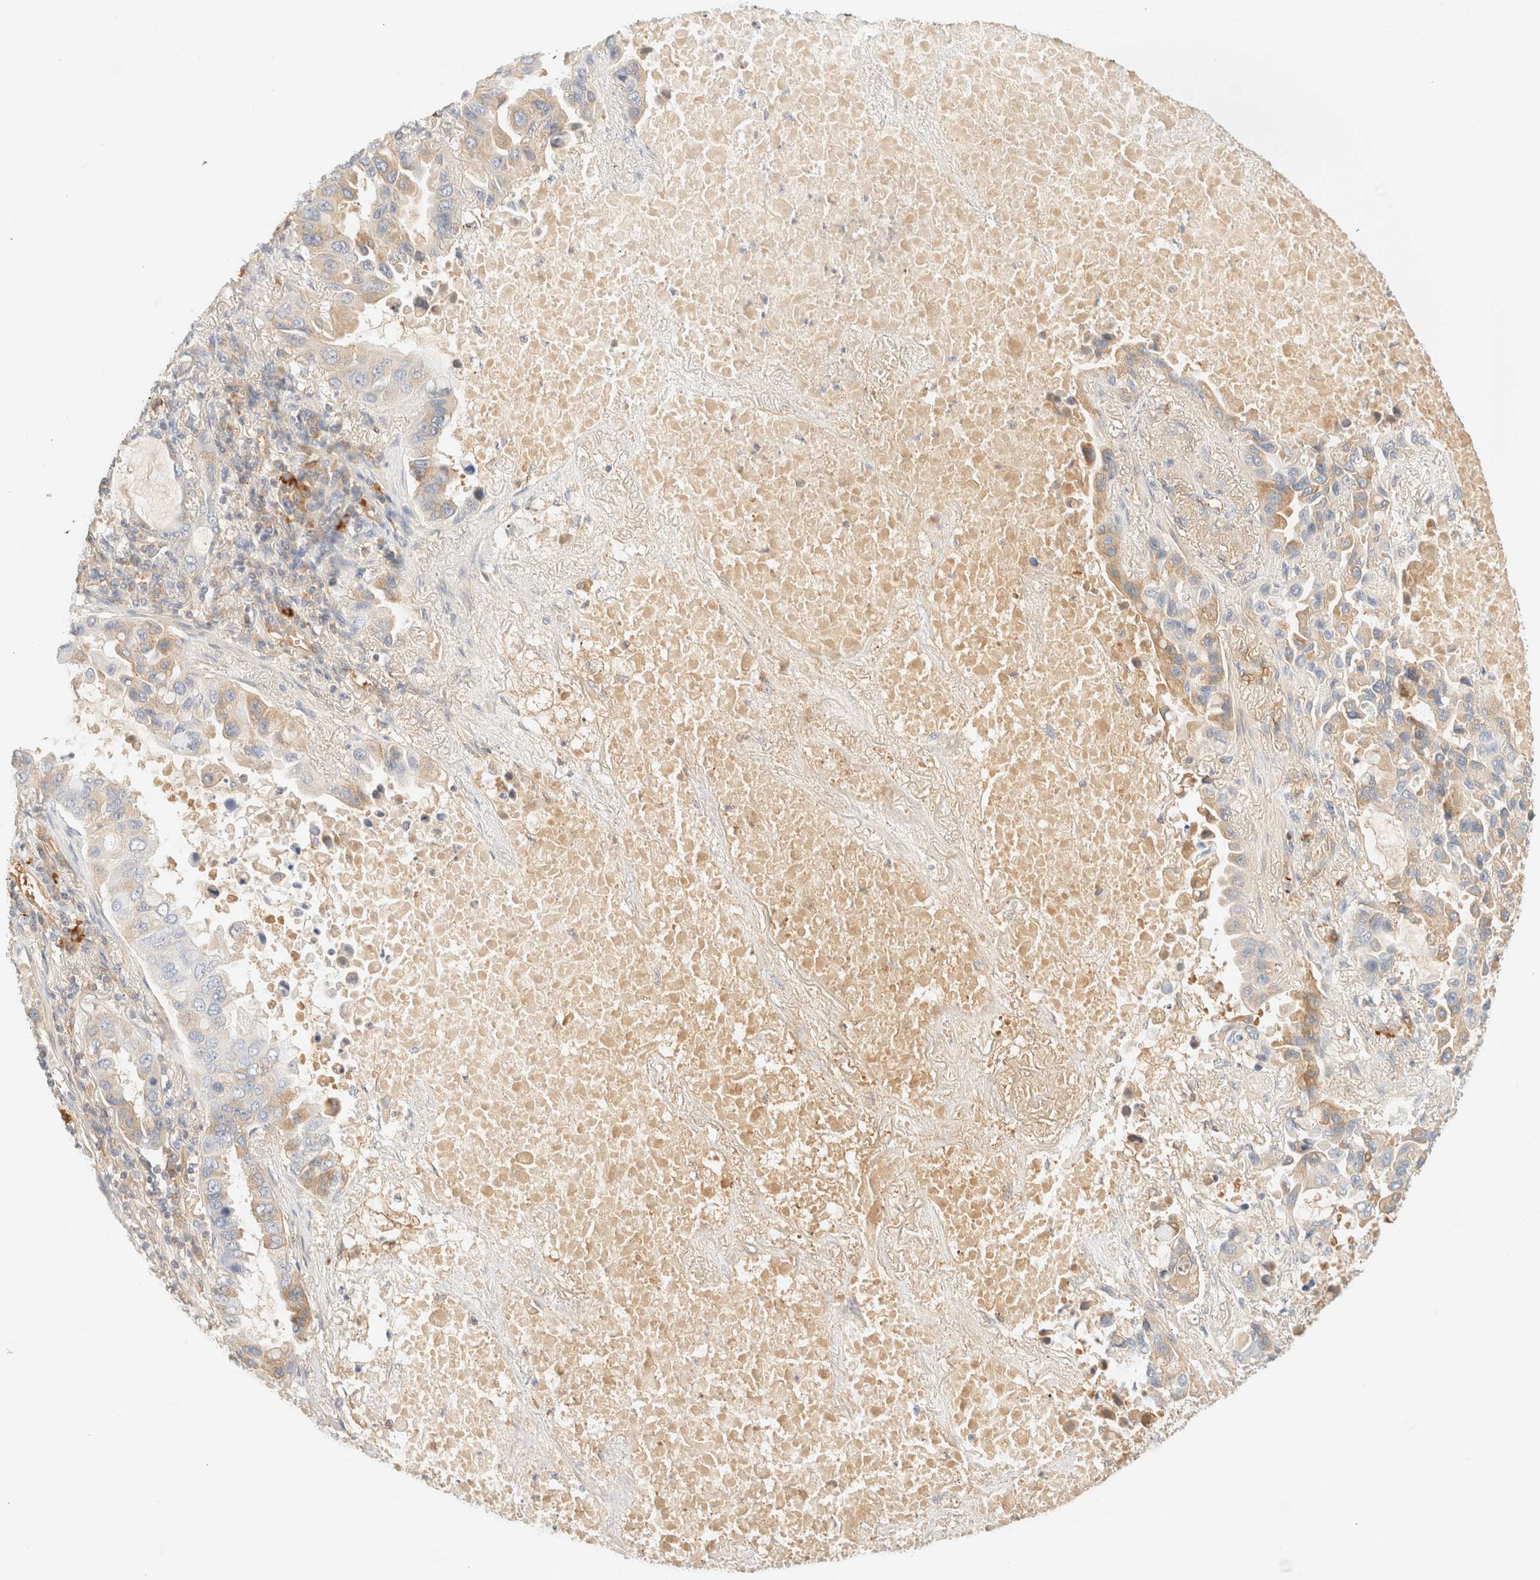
{"staining": {"intensity": "moderate", "quantity": "25%-75%", "location": "cytoplasmic/membranous"}, "tissue": "lung cancer", "cell_type": "Tumor cells", "image_type": "cancer", "snomed": [{"axis": "morphology", "description": "Adenocarcinoma, NOS"}, {"axis": "topography", "description": "Lung"}], "caption": "Immunohistochemistry micrograph of neoplastic tissue: human adenocarcinoma (lung) stained using immunohistochemistry (IHC) shows medium levels of moderate protein expression localized specifically in the cytoplasmic/membranous of tumor cells, appearing as a cytoplasmic/membranous brown color.", "gene": "FHOD1", "patient": {"sex": "male", "age": 64}}